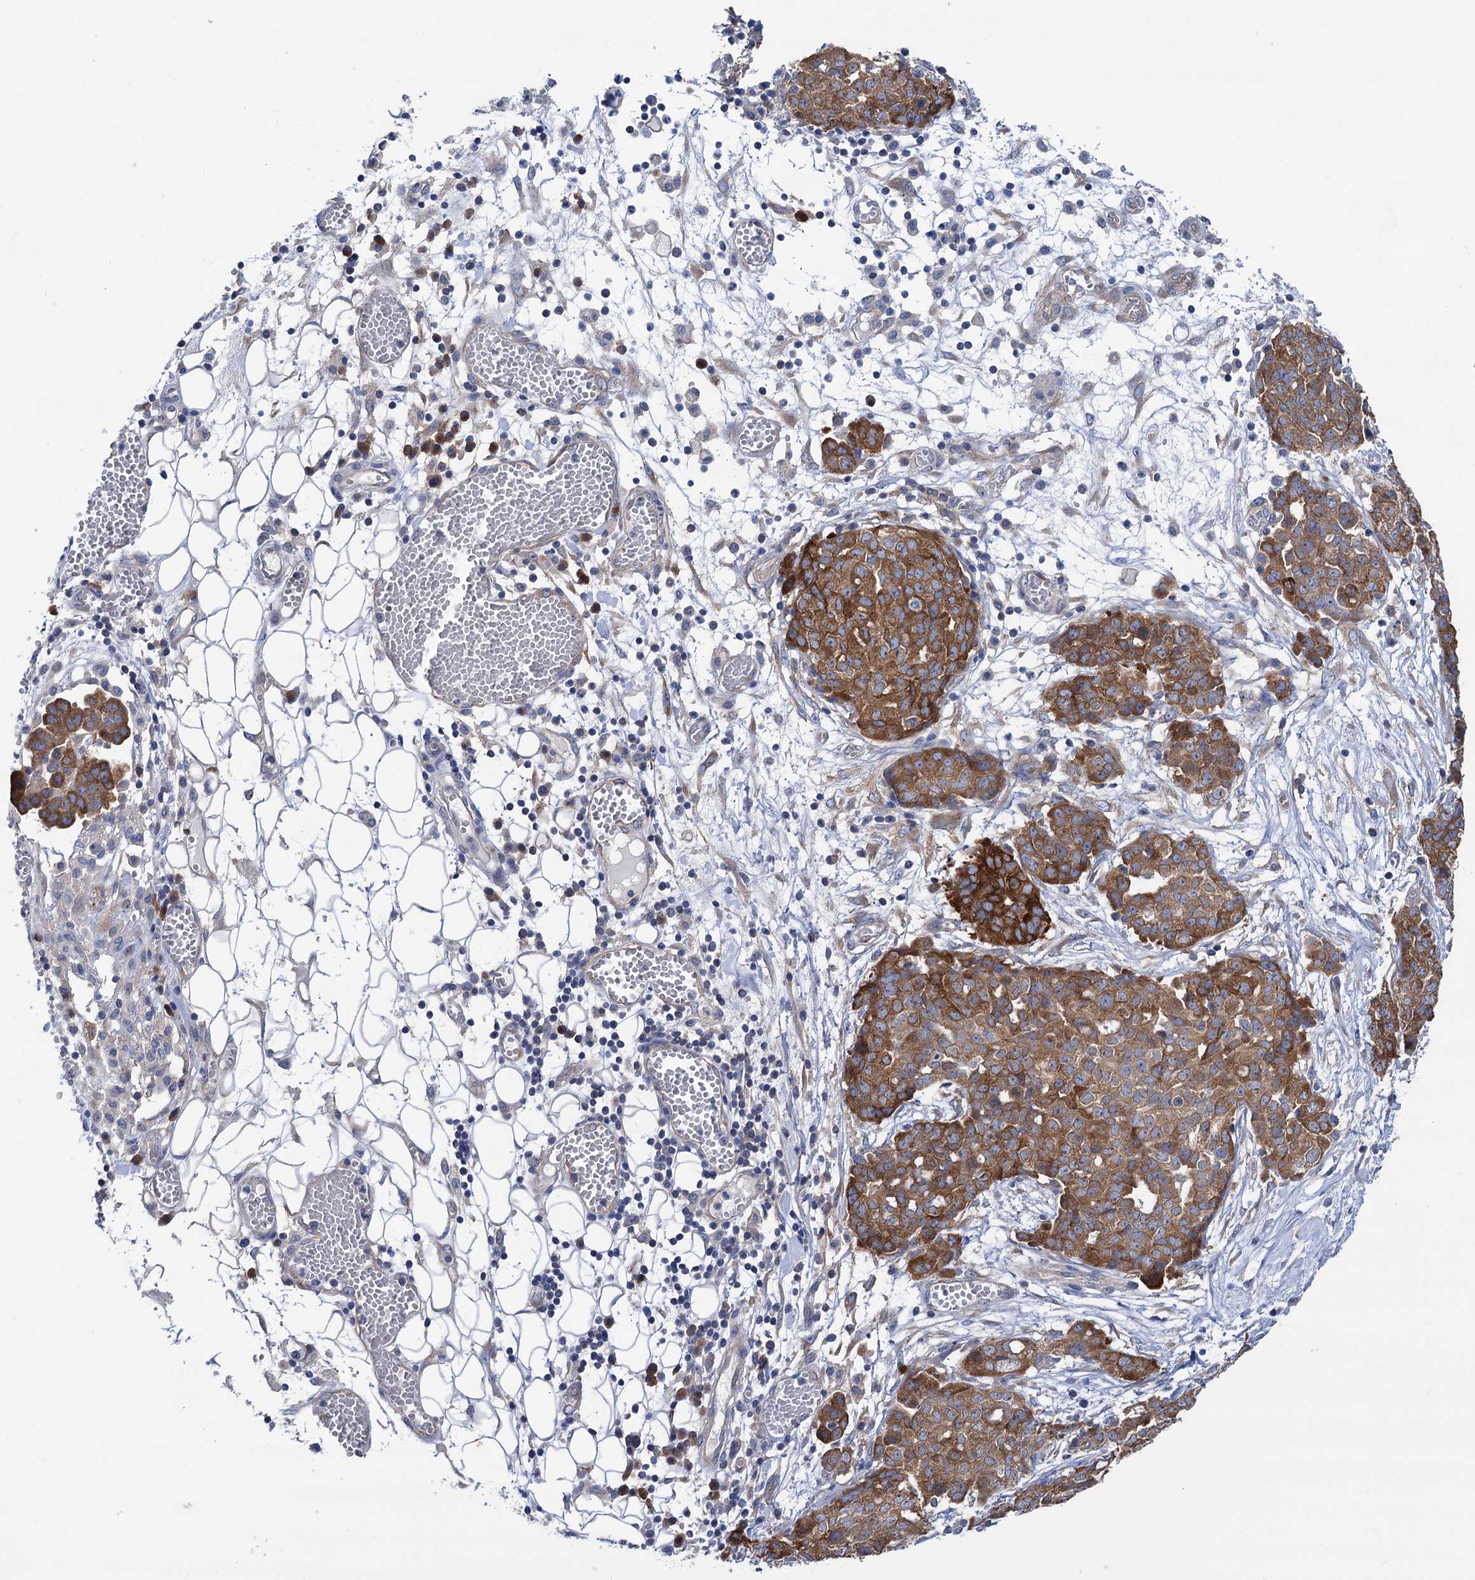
{"staining": {"intensity": "strong", "quantity": ">75%", "location": "cytoplasmic/membranous"}, "tissue": "ovarian cancer", "cell_type": "Tumor cells", "image_type": "cancer", "snomed": [{"axis": "morphology", "description": "Cystadenocarcinoma, serous, NOS"}, {"axis": "topography", "description": "Soft tissue"}, {"axis": "topography", "description": "Ovary"}], "caption": "Ovarian cancer (serous cystadenocarcinoma) stained for a protein (brown) reveals strong cytoplasmic/membranous positive expression in about >75% of tumor cells.", "gene": "ZNRD2", "patient": {"sex": "female", "age": 57}}